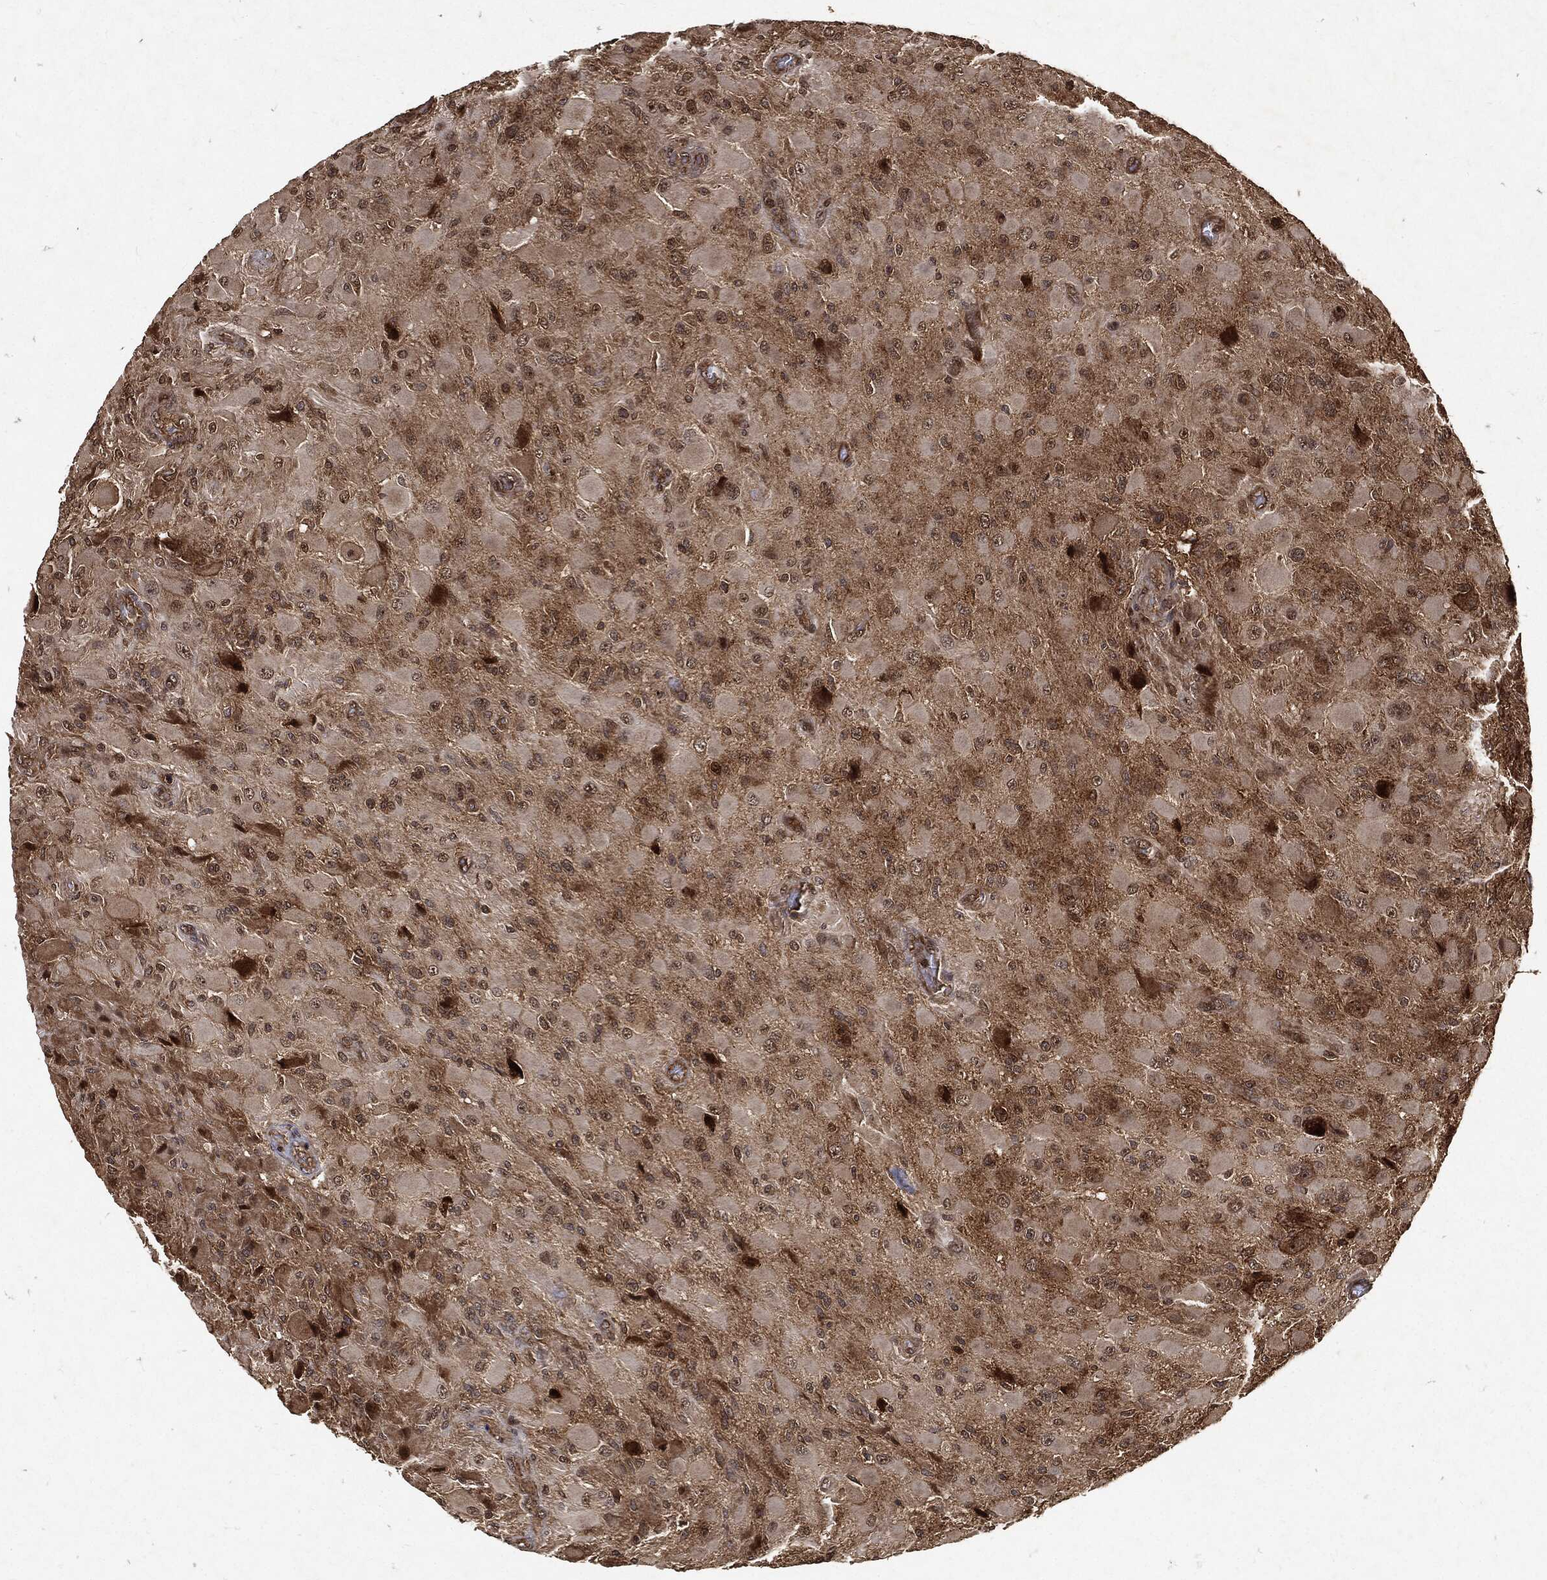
{"staining": {"intensity": "moderate", "quantity": "<25%", "location": "cytoplasmic/membranous"}, "tissue": "glioma", "cell_type": "Tumor cells", "image_type": "cancer", "snomed": [{"axis": "morphology", "description": "Glioma, malignant, High grade"}, {"axis": "topography", "description": "Cerebral cortex"}], "caption": "Human malignant glioma (high-grade) stained with a protein marker displays moderate staining in tumor cells.", "gene": "ZNF226", "patient": {"sex": "male", "age": 35}}